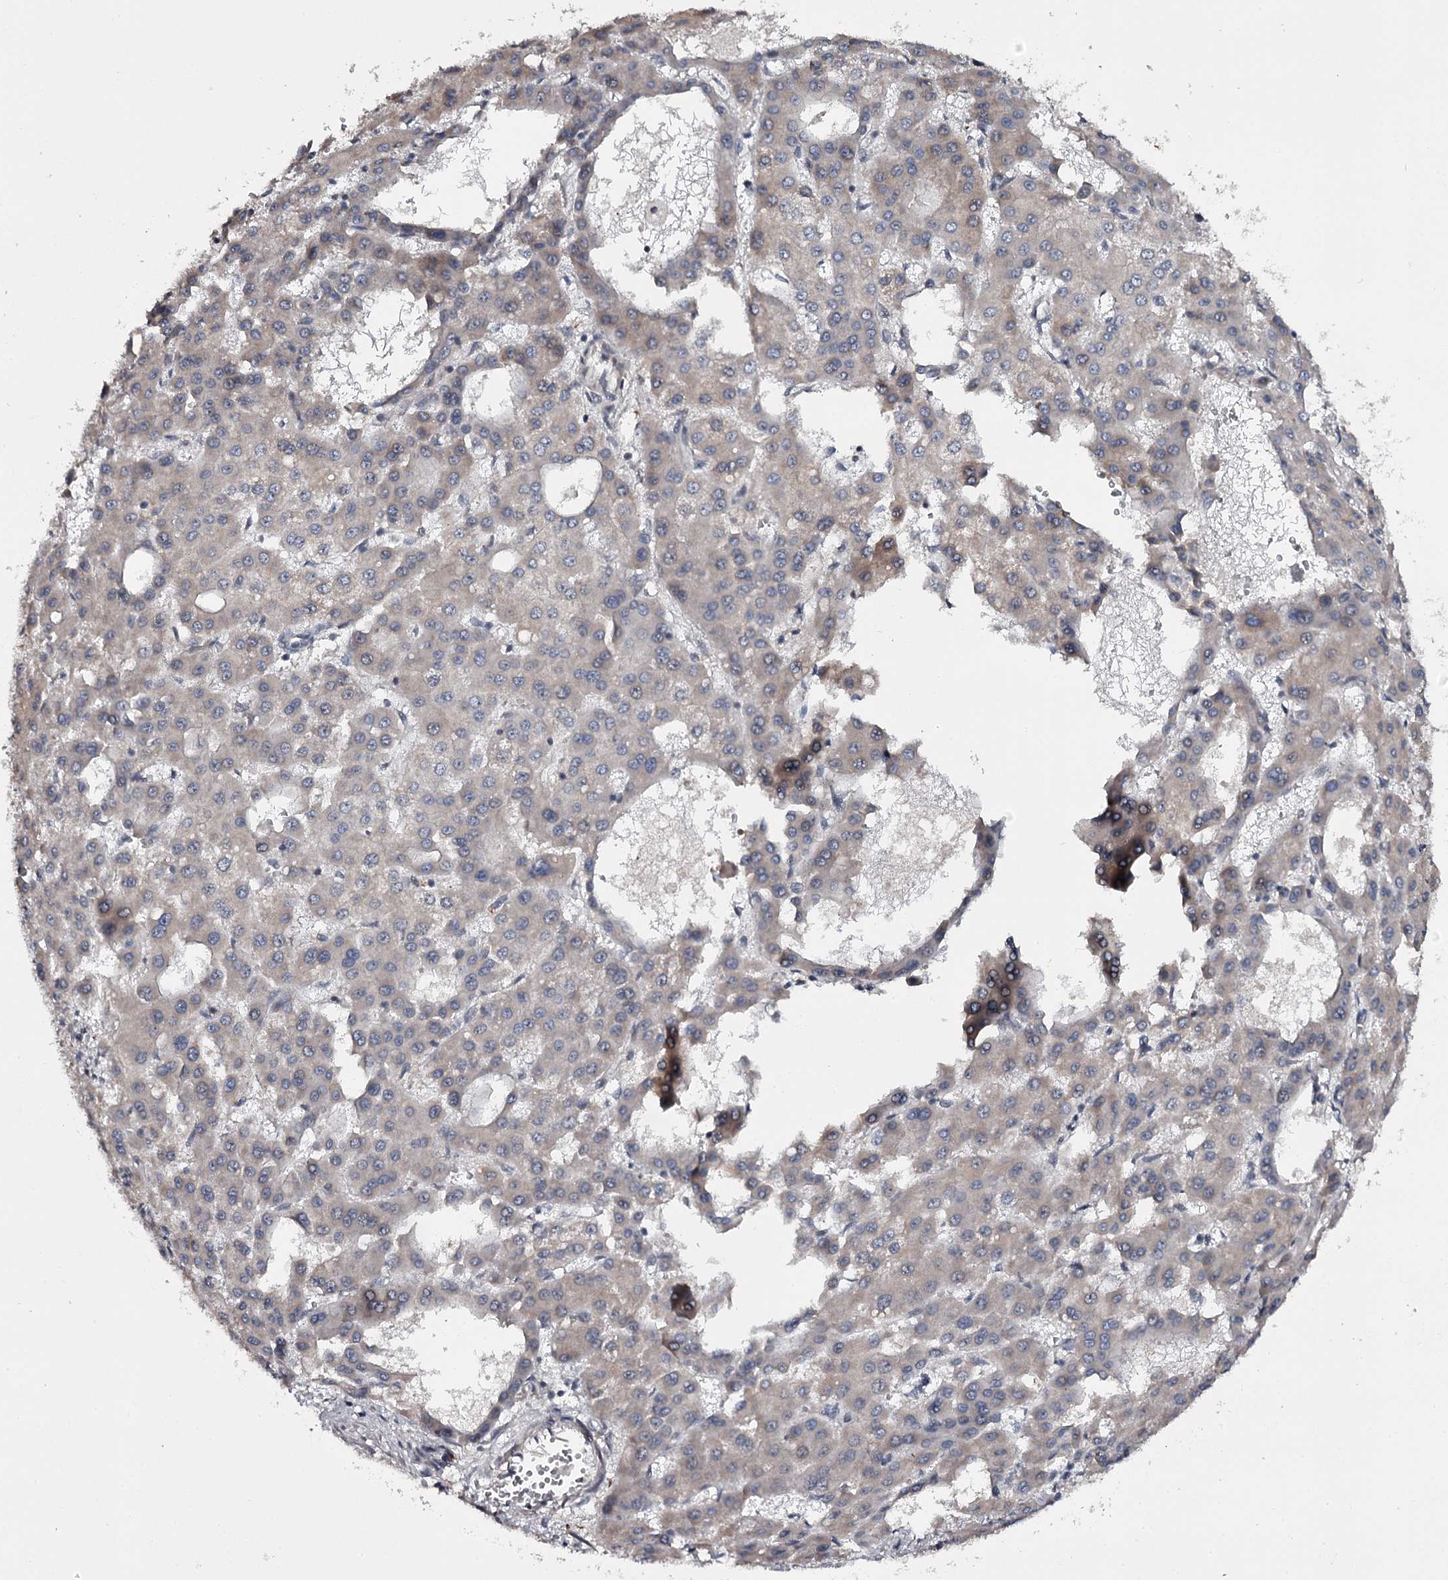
{"staining": {"intensity": "weak", "quantity": ">75%", "location": "cytoplasmic/membranous"}, "tissue": "liver cancer", "cell_type": "Tumor cells", "image_type": "cancer", "snomed": [{"axis": "morphology", "description": "Carcinoma, Hepatocellular, NOS"}, {"axis": "topography", "description": "Liver"}], "caption": "This micrograph displays IHC staining of human liver hepatocellular carcinoma, with low weak cytoplasmic/membranous expression in about >75% of tumor cells.", "gene": "CWF19L2", "patient": {"sex": "male", "age": 47}}